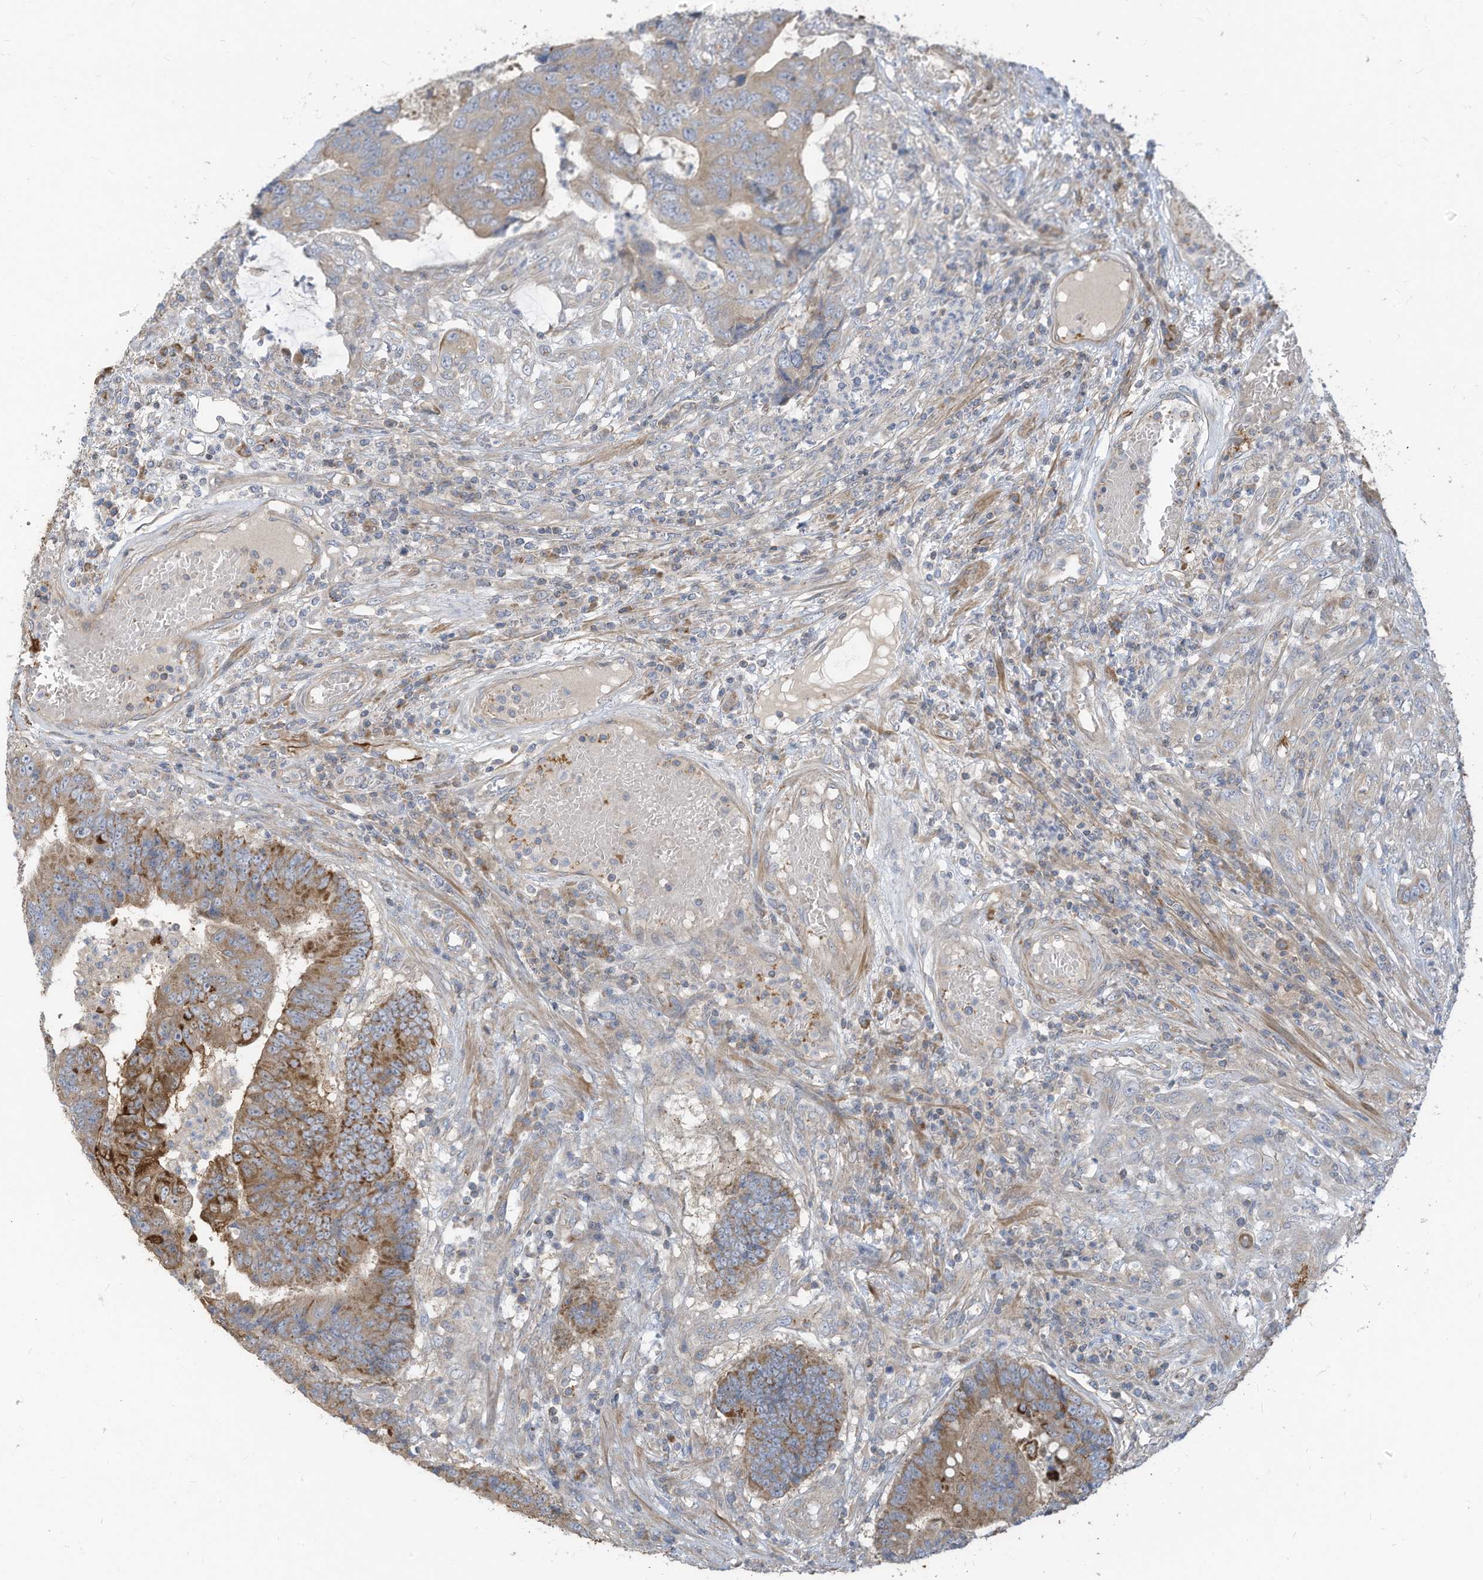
{"staining": {"intensity": "moderate", "quantity": ">75%", "location": "cytoplasmic/membranous"}, "tissue": "colorectal cancer", "cell_type": "Tumor cells", "image_type": "cancer", "snomed": [{"axis": "morphology", "description": "Adenocarcinoma, NOS"}, {"axis": "topography", "description": "Rectum"}], "caption": "Brown immunohistochemical staining in human colorectal cancer displays moderate cytoplasmic/membranous expression in approximately >75% of tumor cells. The protein of interest is stained brown, and the nuclei are stained in blue (DAB IHC with brightfield microscopy, high magnification).", "gene": "GTPBP2", "patient": {"sex": "male", "age": 84}}